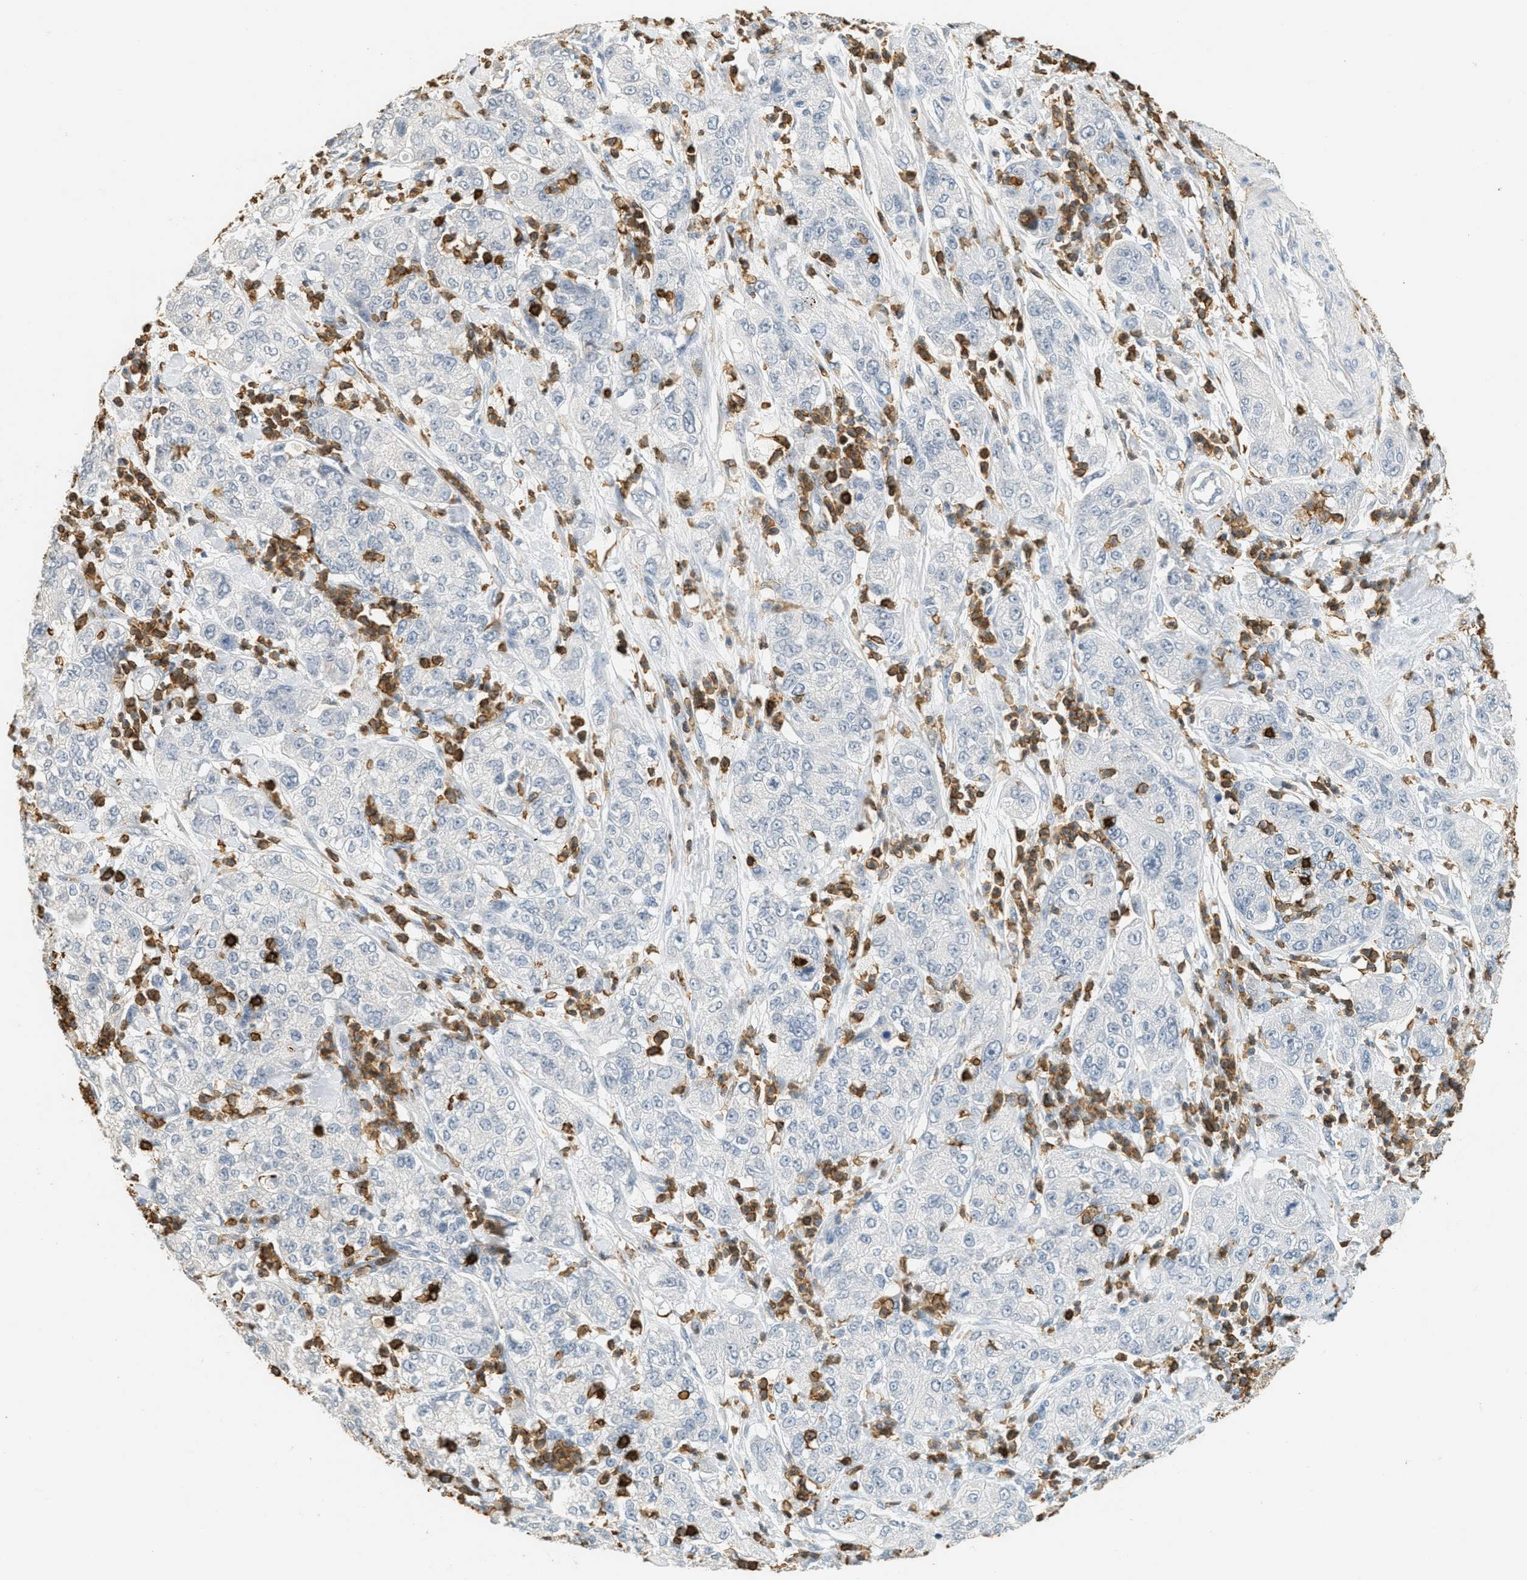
{"staining": {"intensity": "negative", "quantity": "none", "location": "none"}, "tissue": "pancreatic cancer", "cell_type": "Tumor cells", "image_type": "cancer", "snomed": [{"axis": "morphology", "description": "Adenocarcinoma, NOS"}, {"axis": "topography", "description": "Pancreas"}], "caption": "A high-resolution image shows immunohistochemistry (IHC) staining of adenocarcinoma (pancreatic), which shows no significant expression in tumor cells.", "gene": "LSP1", "patient": {"sex": "female", "age": 78}}